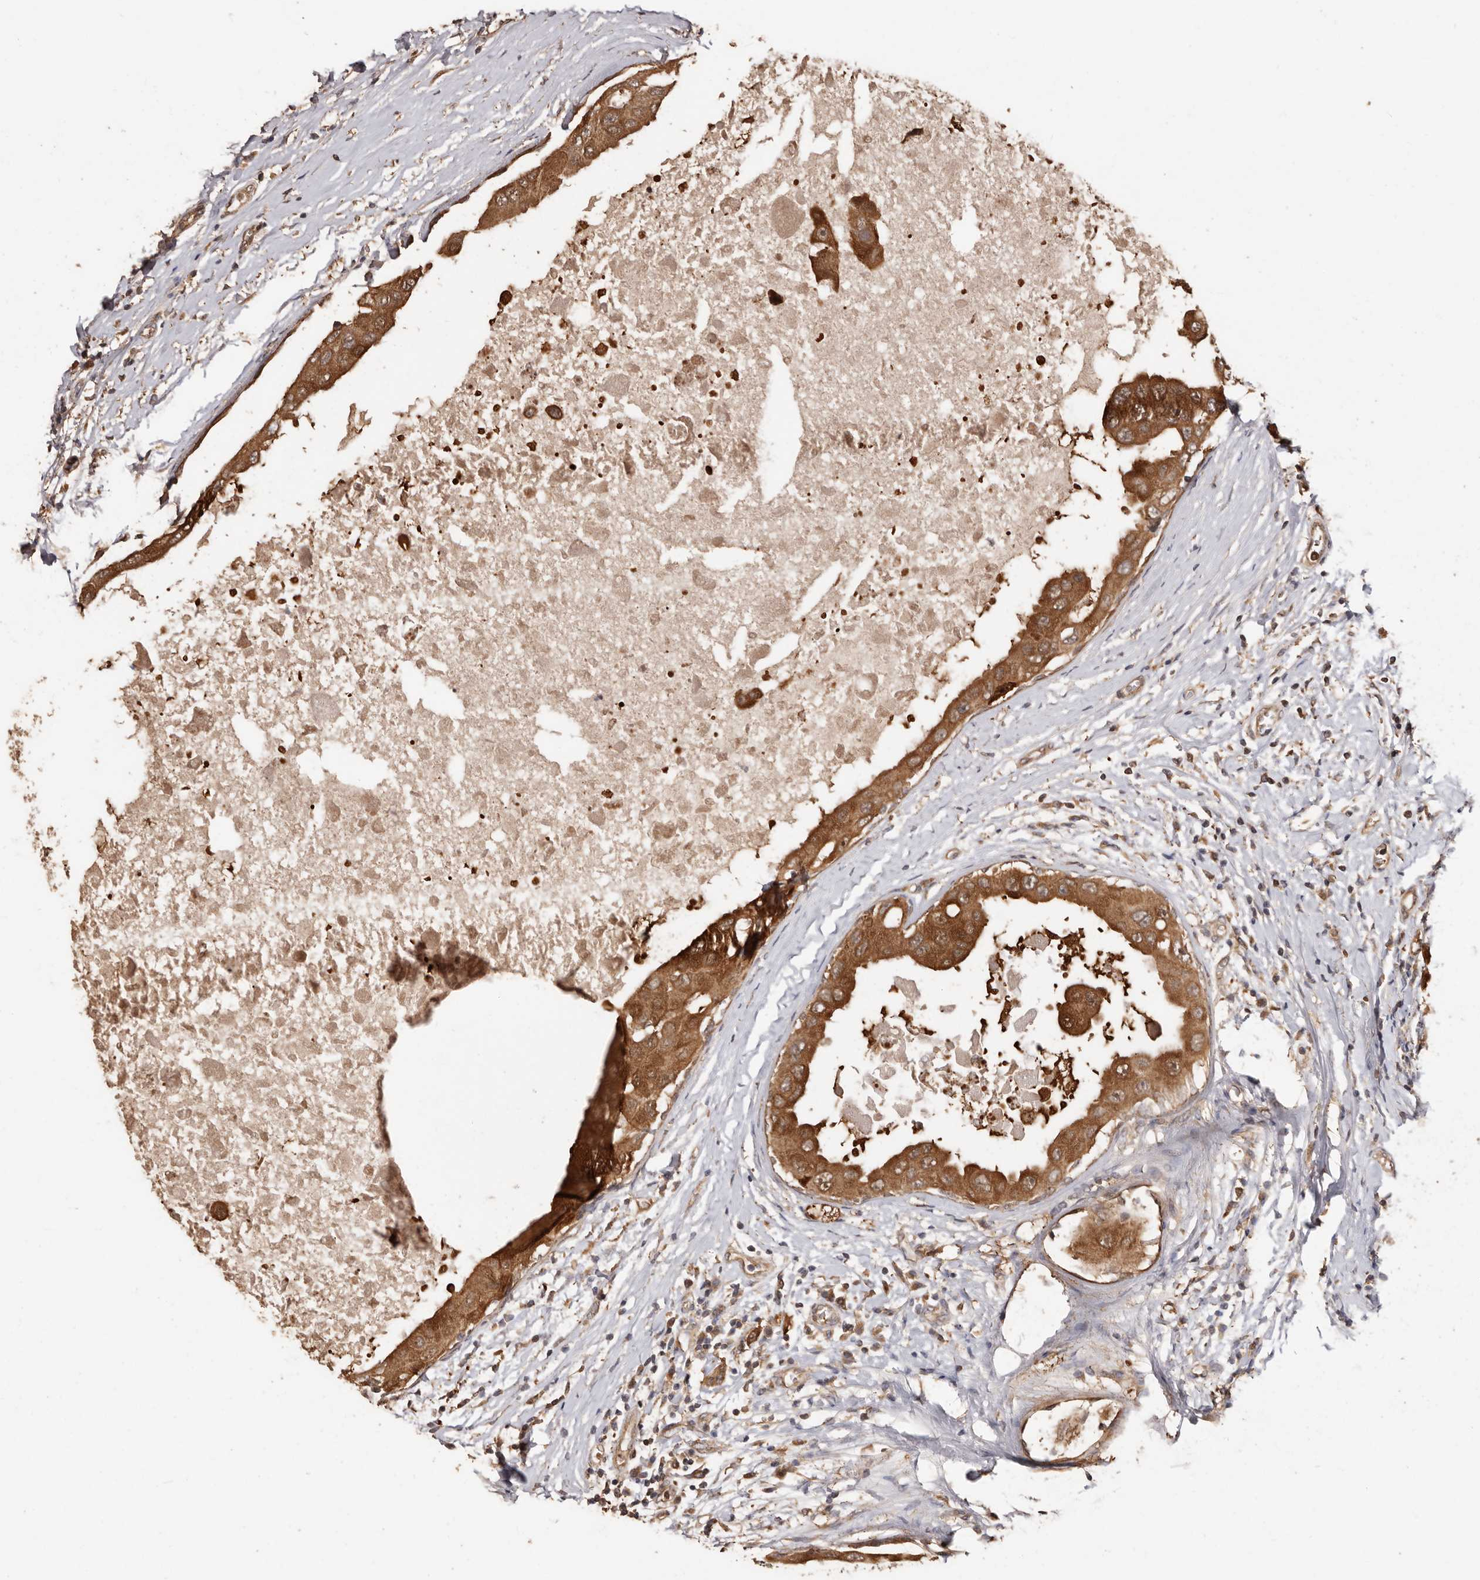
{"staining": {"intensity": "moderate", "quantity": ">75%", "location": "cytoplasmic/membranous"}, "tissue": "breast cancer", "cell_type": "Tumor cells", "image_type": "cancer", "snomed": [{"axis": "morphology", "description": "Duct carcinoma"}, {"axis": "topography", "description": "Breast"}], "caption": "Immunohistochemical staining of human breast cancer (invasive ductal carcinoma) demonstrates medium levels of moderate cytoplasmic/membranous expression in approximately >75% of tumor cells.", "gene": "COQ8B", "patient": {"sex": "female", "age": 27}}